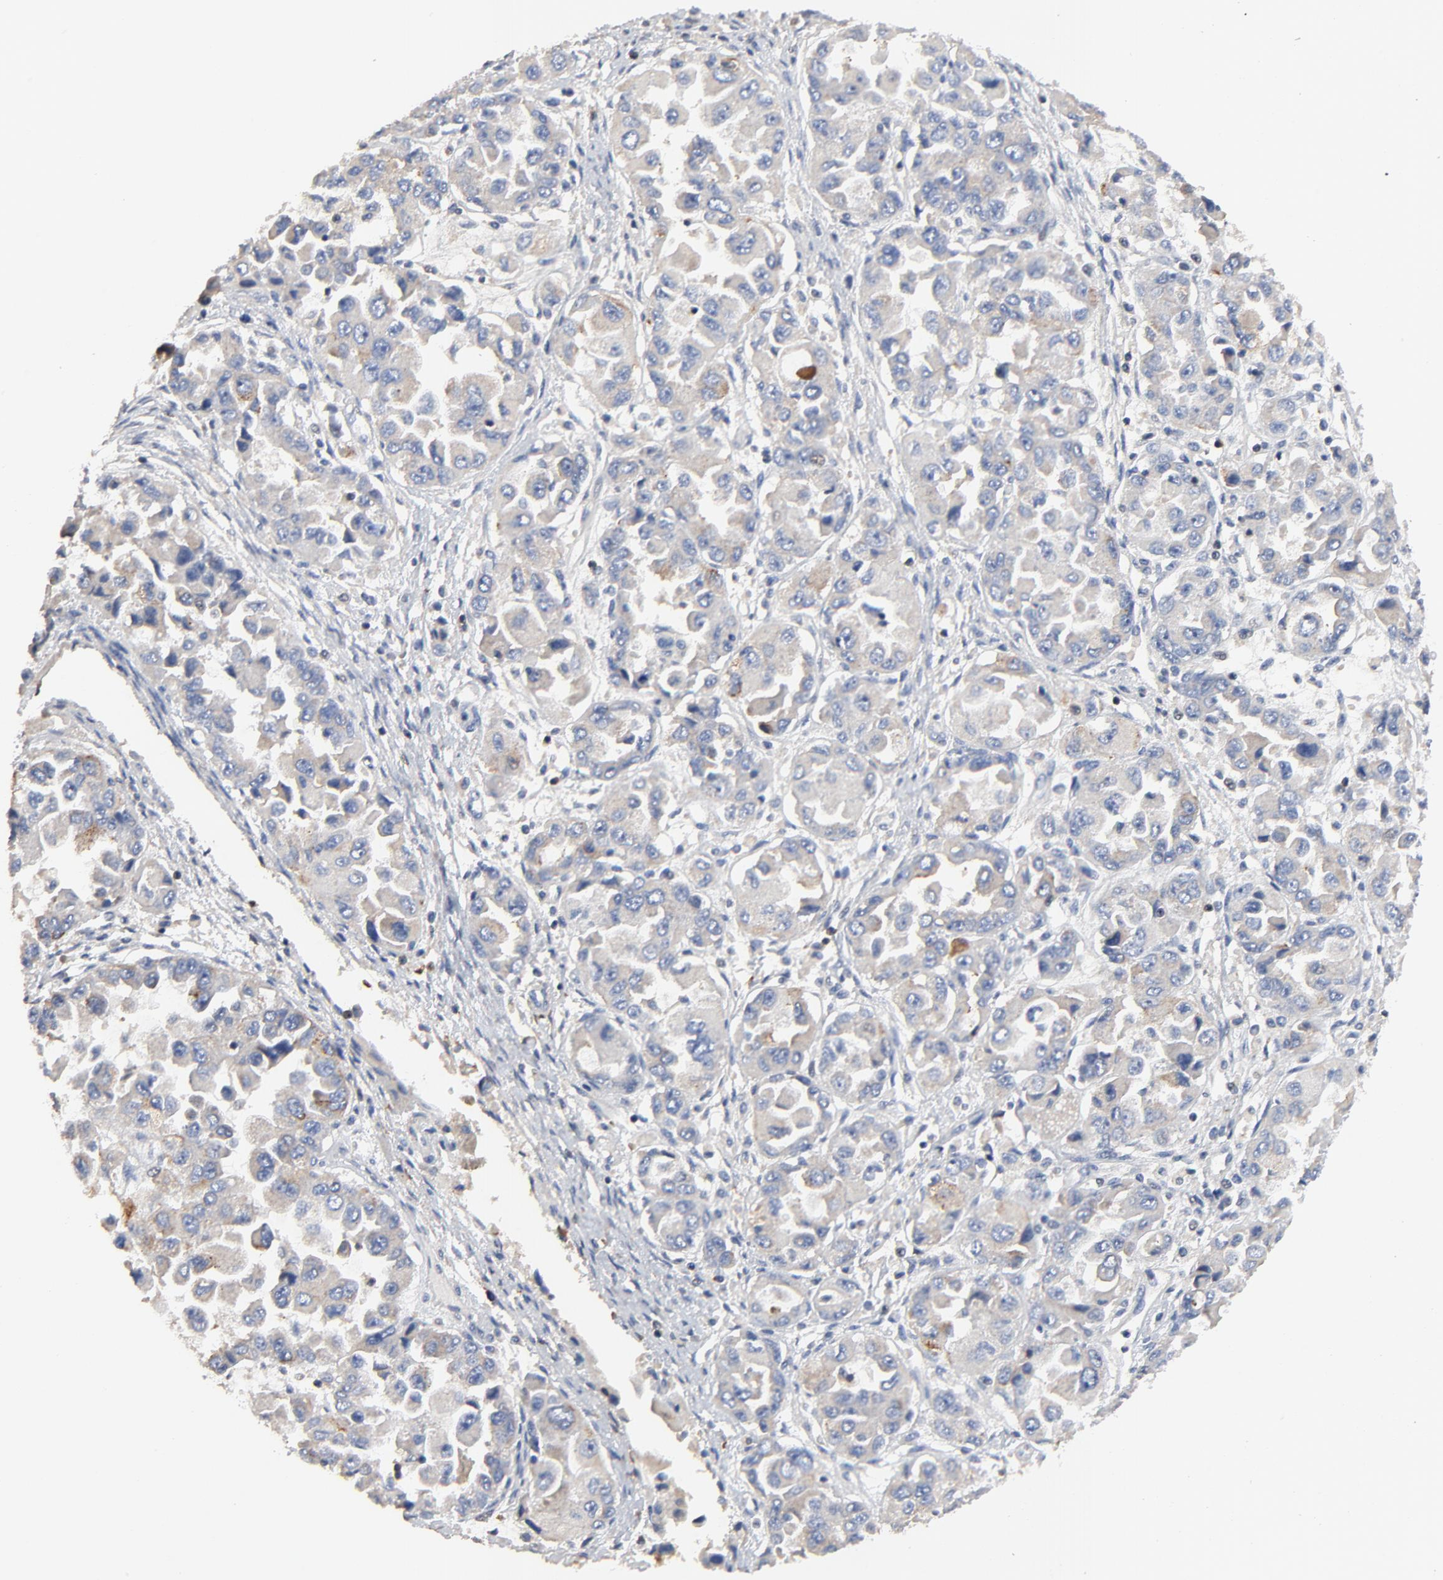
{"staining": {"intensity": "moderate", "quantity": "25%-75%", "location": "cytoplasmic/membranous"}, "tissue": "ovarian cancer", "cell_type": "Tumor cells", "image_type": "cancer", "snomed": [{"axis": "morphology", "description": "Cystadenocarcinoma, serous, NOS"}, {"axis": "topography", "description": "Ovary"}], "caption": "Protein staining reveals moderate cytoplasmic/membranous staining in approximately 25%-75% of tumor cells in serous cystadenocarcinoma (ovarian).", "gene": "SKAP1", "patient": {"sex": "female", "age": 84}}